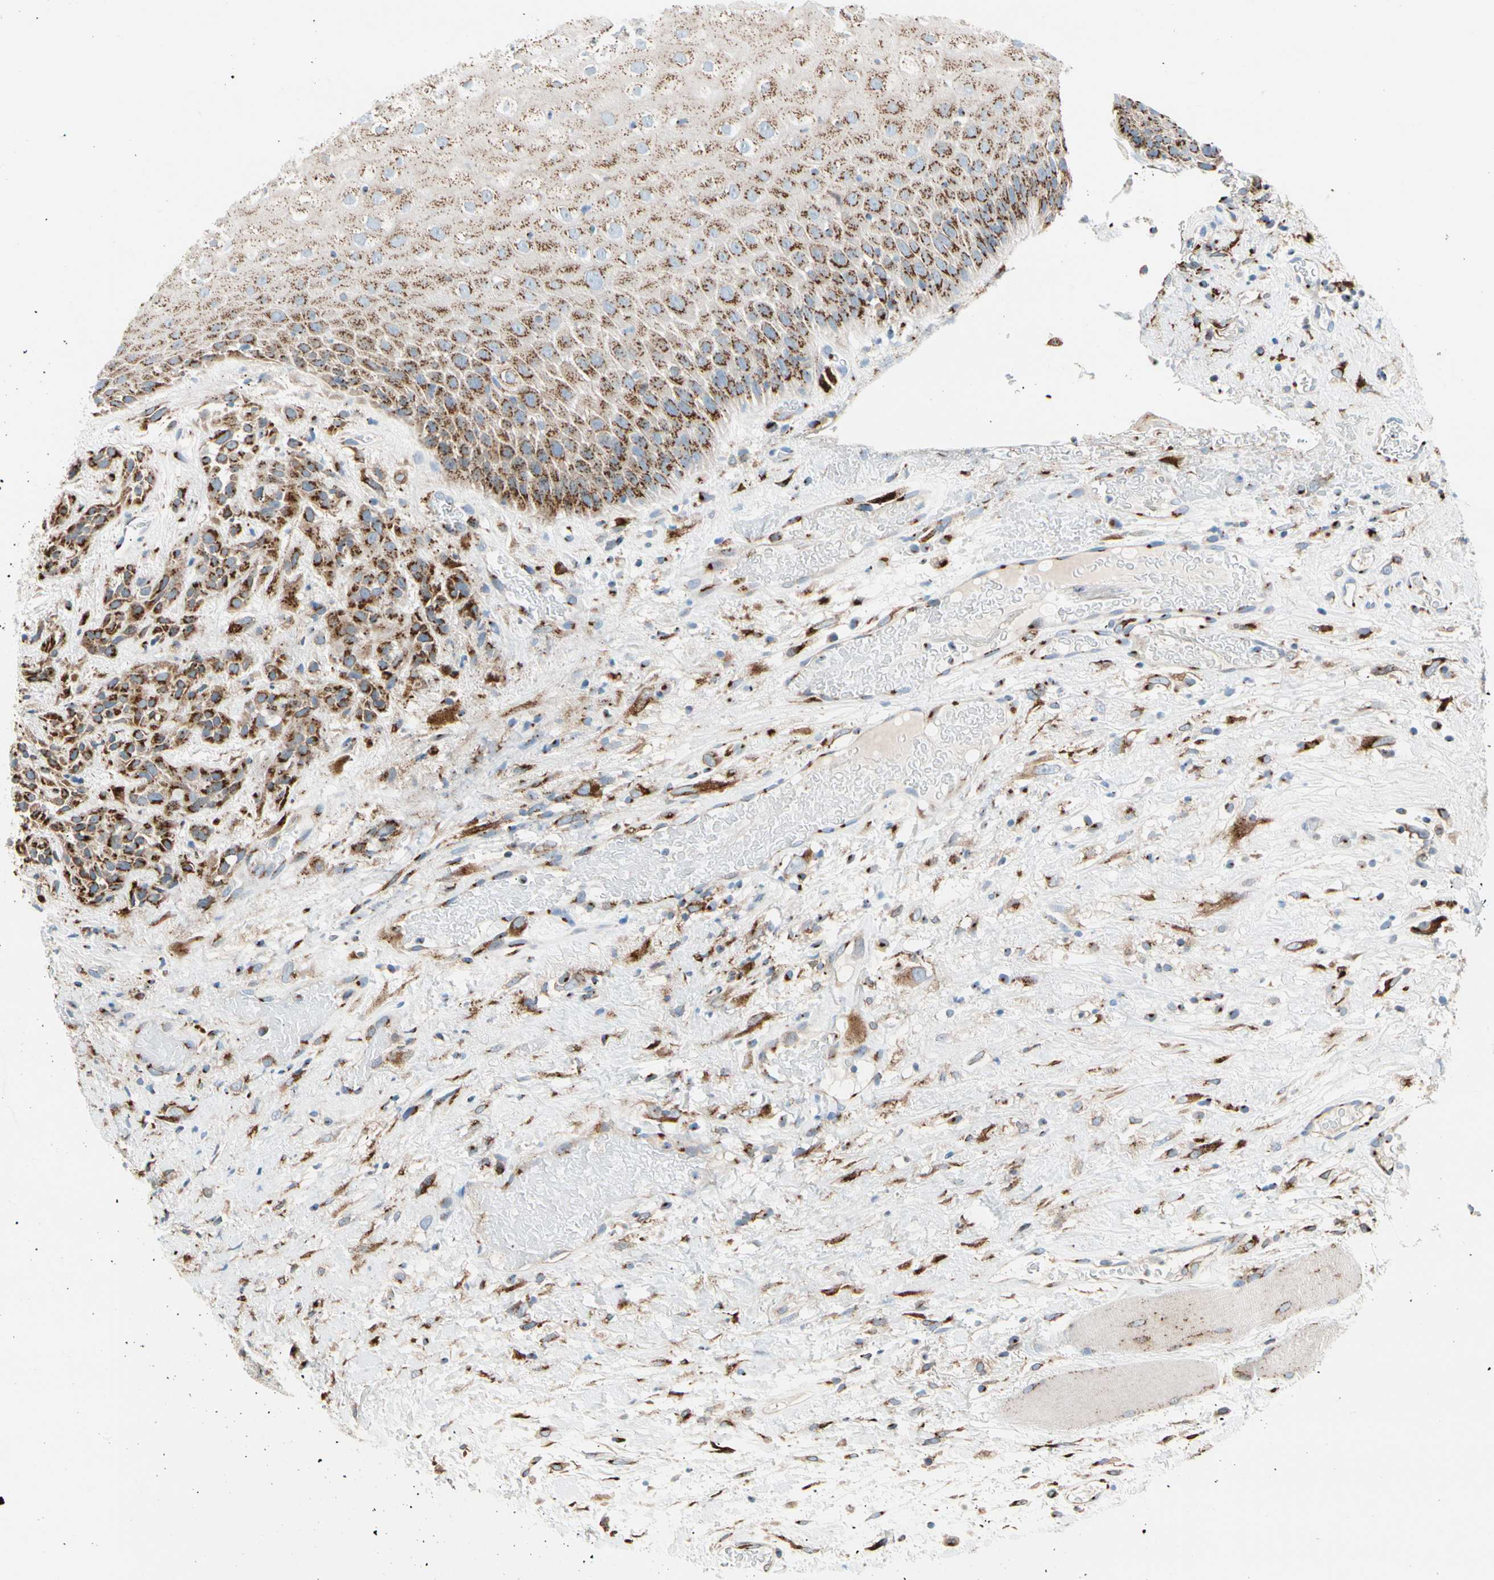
{"staining": {"intensity": "strong", "quantity": ">75%", "location": "cytoplasmic/membranous"}, "tissue": "head and neck cancer", "cell_type": "Tumor cells", "image_type": "cancer", "snomed": [{"axis": "morphology", "description": "Normal tissue, NOS"}, {"axis": "morphology", "description": "Squamous cell carcinoma, NOS"}, {"axis": "topography", "description": "Cartilage tissue"}, {"axis": "topography", "description": "Head-Neck"}], "caption": "Head and neck cancer (squamous cell carcinoma) stained with immunohistochemistry (IHC) displays strong cytoplasmic/membranous staining in about >75% of tumor cells.", "gene": "NUCB1", "patient": {"sex": "male", "age": 62}}